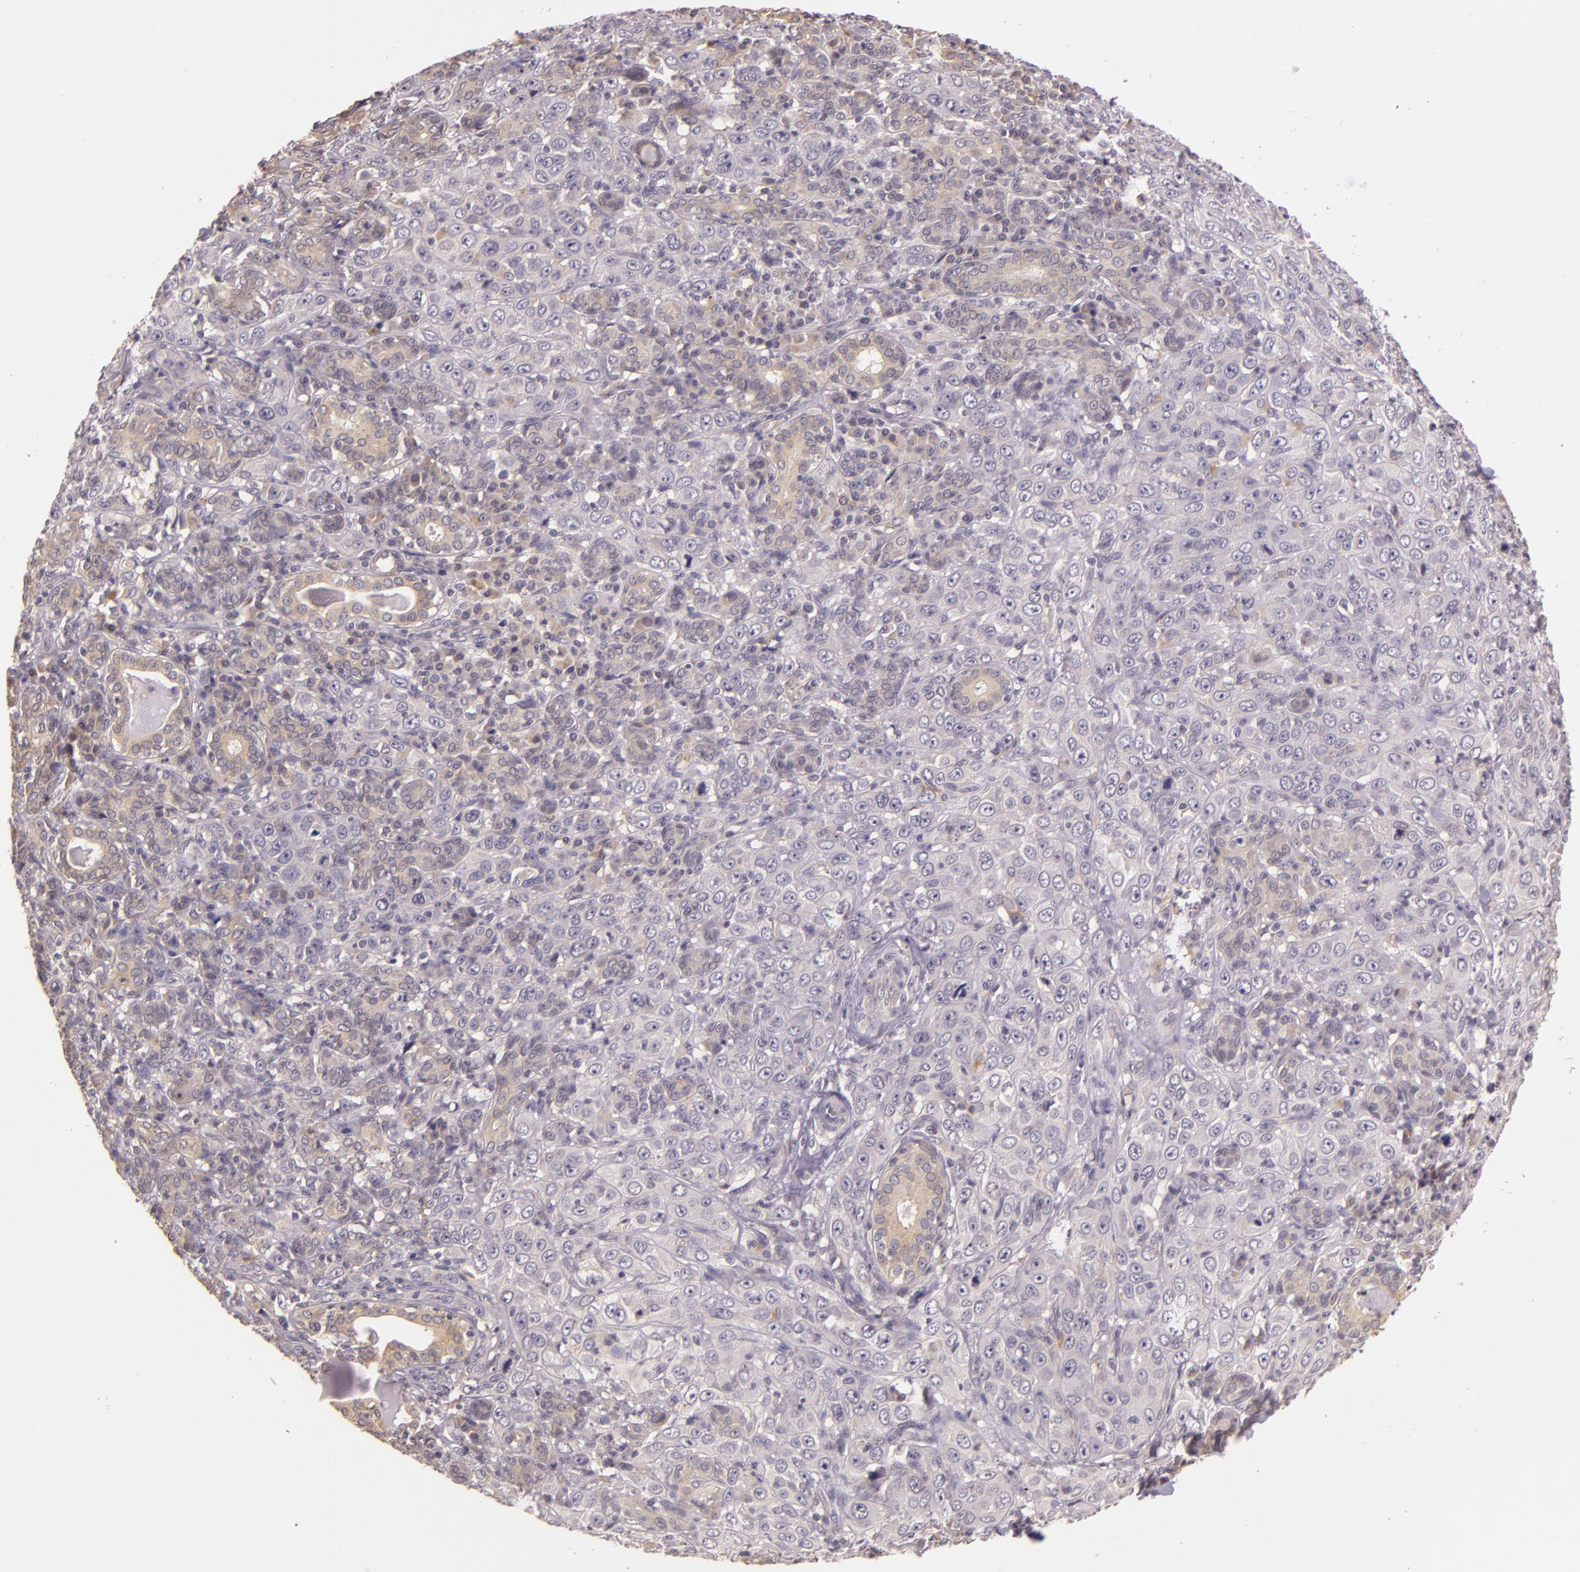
{"staining": {"intensity": "weak", "quantity": "<25%", "location": "cytoplasmic/membranous"}, "tissue": "skin cancer", "cell_type": "Tumor cells", "image_type": "cancer", "snomed": [{"axis": "morphology", "description": "Squamous cell carcinoma, NOS"}, {"axis": "topography", "description": "Skin"}], "caption": "Human skin squamous cell carcinoma stained for a protein using IHC demonstrates no expression in tumor cells.", "gene": "ARMH4", "patient": {"sex": "male", "age": 84}}